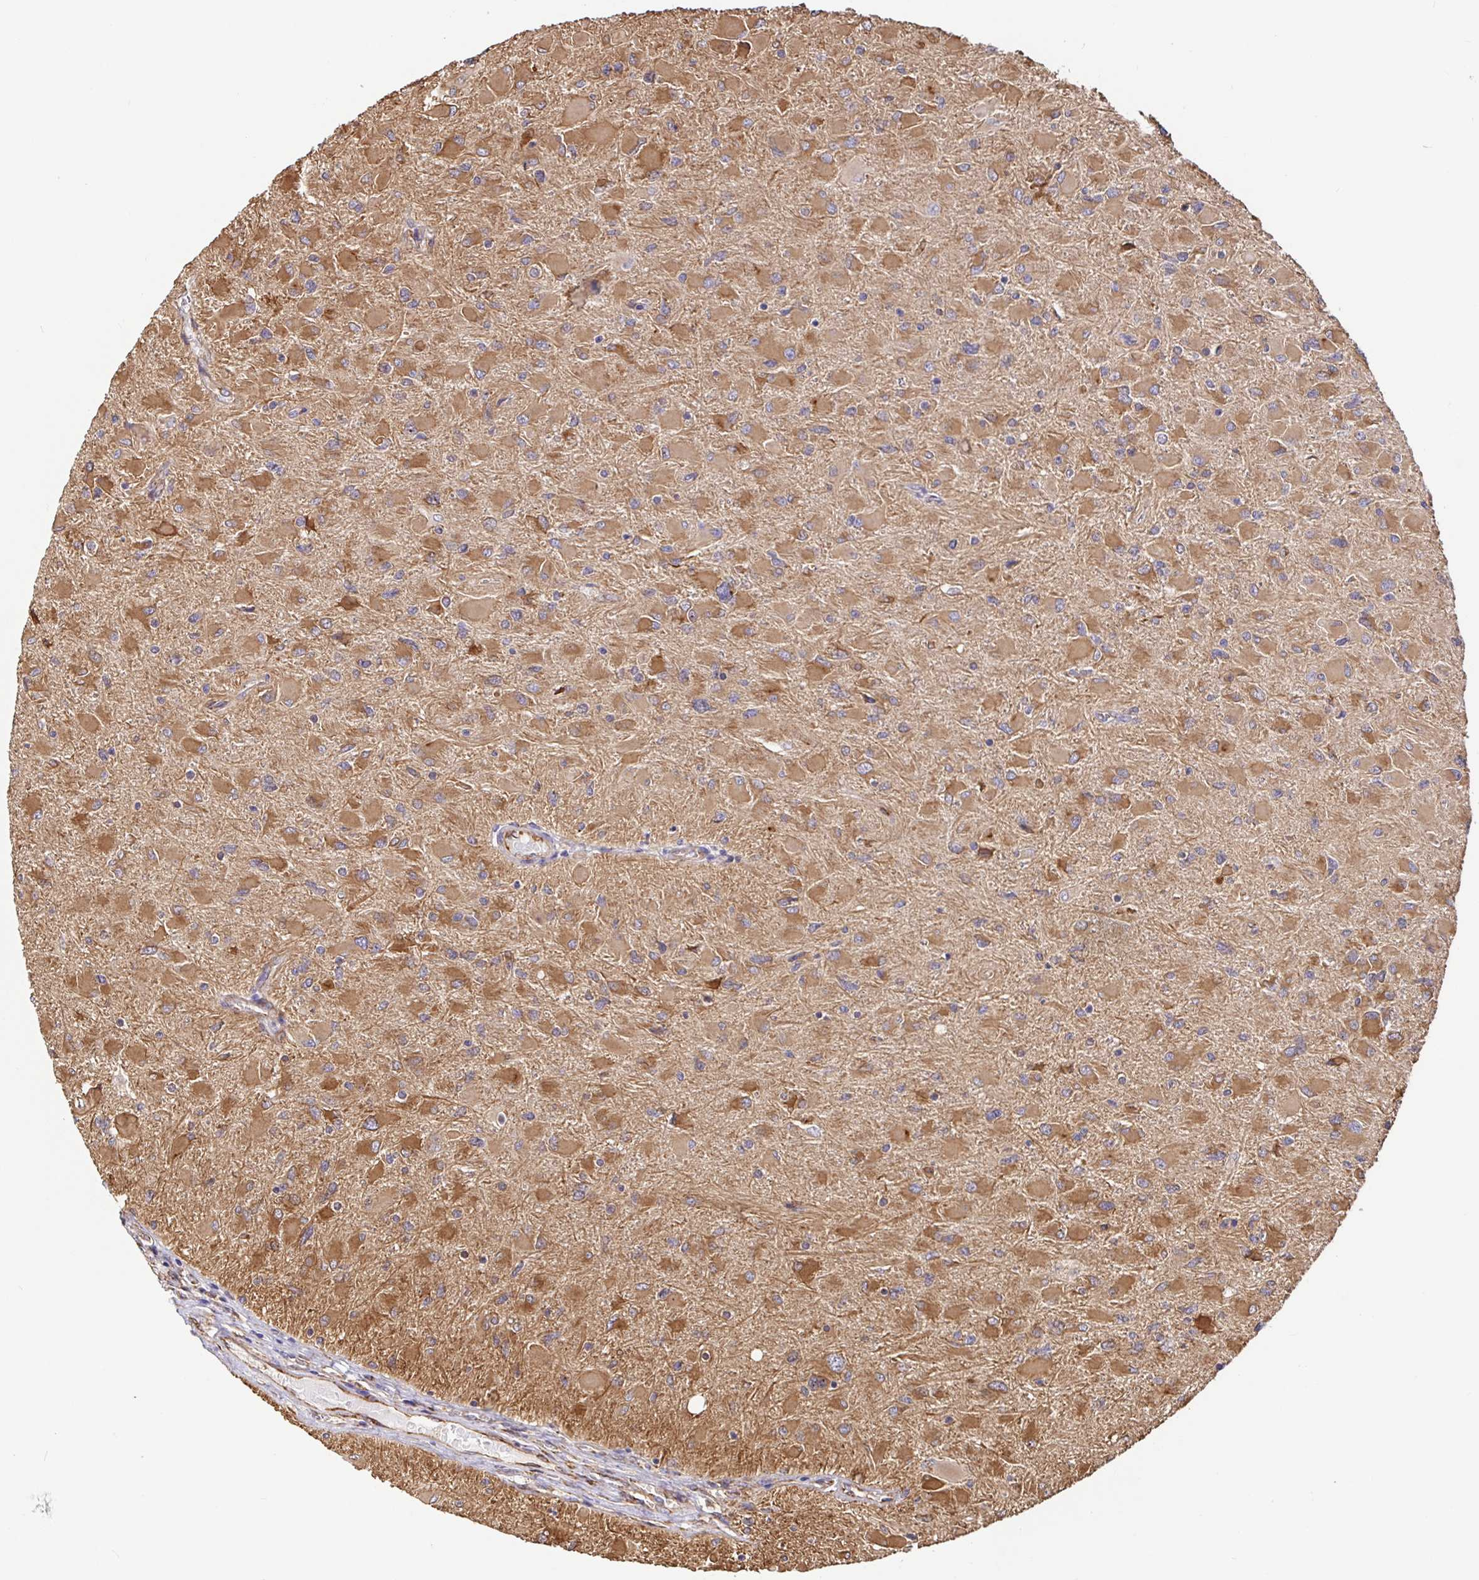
{"staining": {"intensity": "moderate", "quantity": ">75%", "location": "cytoplasmic/membranous"}, "tissue": "glioma", "cell_type": "Tumor cells", "image_type": "cancer", "snomed": [{"axis": "morphology", "description": "Glioma, malignant, High grade"}, {"axis": "topography", "description": "Cerebral cortex"}], "caption": "This photomicrograph exhibits IHC staining of glioma, with medium moderate cytoplasmic/membranous expression in about >75% of tumor cells.", "gene": "MAOA", "patient": {"sex": "female", "age": 36}}